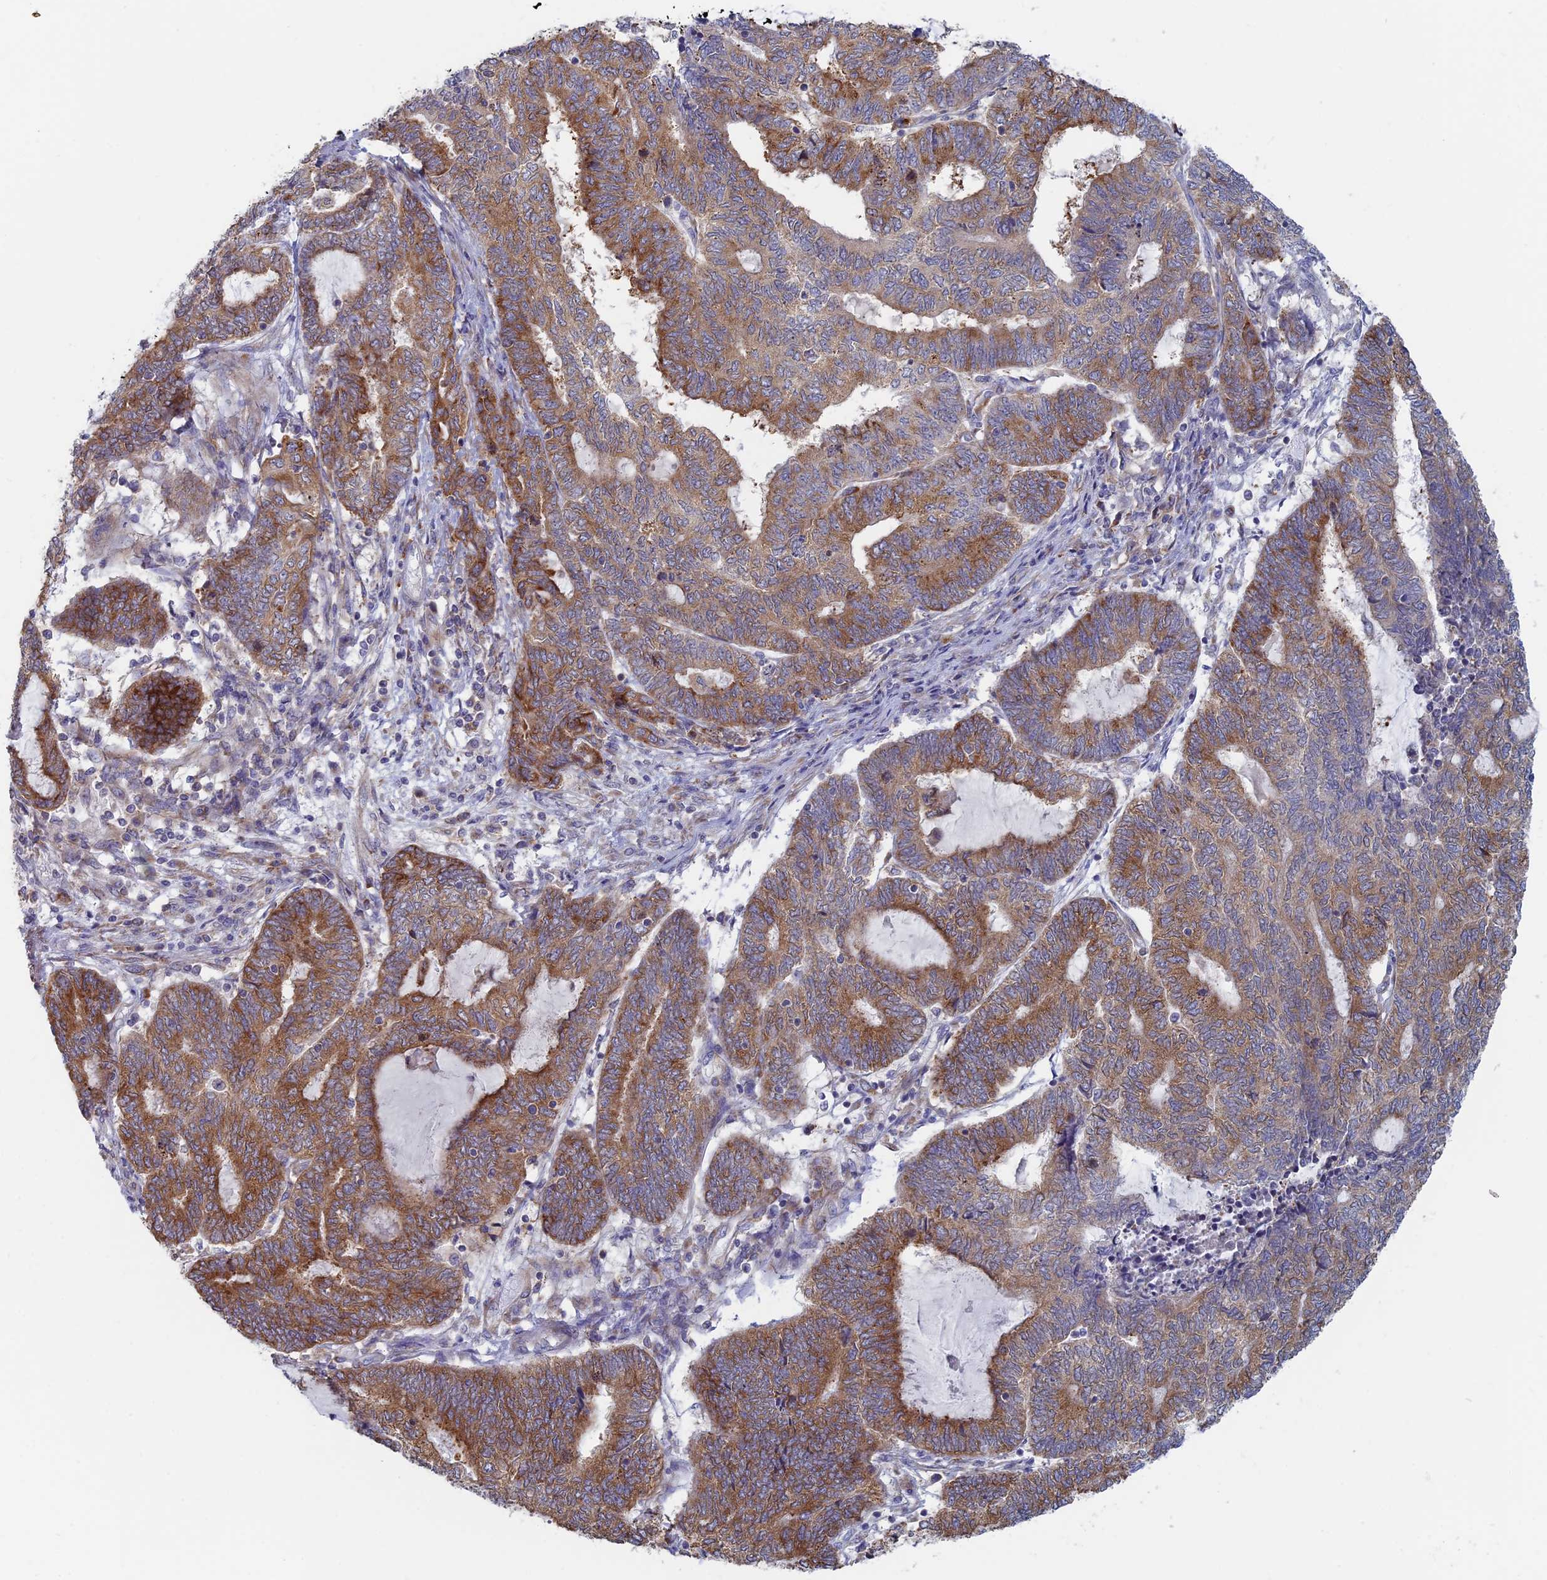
{"staining": {"intensity": "moderate", "quantity": "25%-75%", "location": "cytoplasmic/membranous"}, "tissue": "endometrial cancer", "cell_type": "Tumor cells", "image_type": "cancer", "snomed": [{"axis": "morphology", "description": "Adenocarcinoma, NOS"}, {"axis": "topography", "description": "Uterus"}, {"axis": "topography", "description": "Endometrium"}], "caption": "The histopathology image displays a brown stain indicating the presence of a protein in the cytoplasmic/membranous of tumor cells in endometrial cancer (adenocarcinoma). (DAB IHC, brown staining for protein, blue staining for nuclei).", "gene": "TBC1D30", "patient": {"sex": "female", "age": 70}}